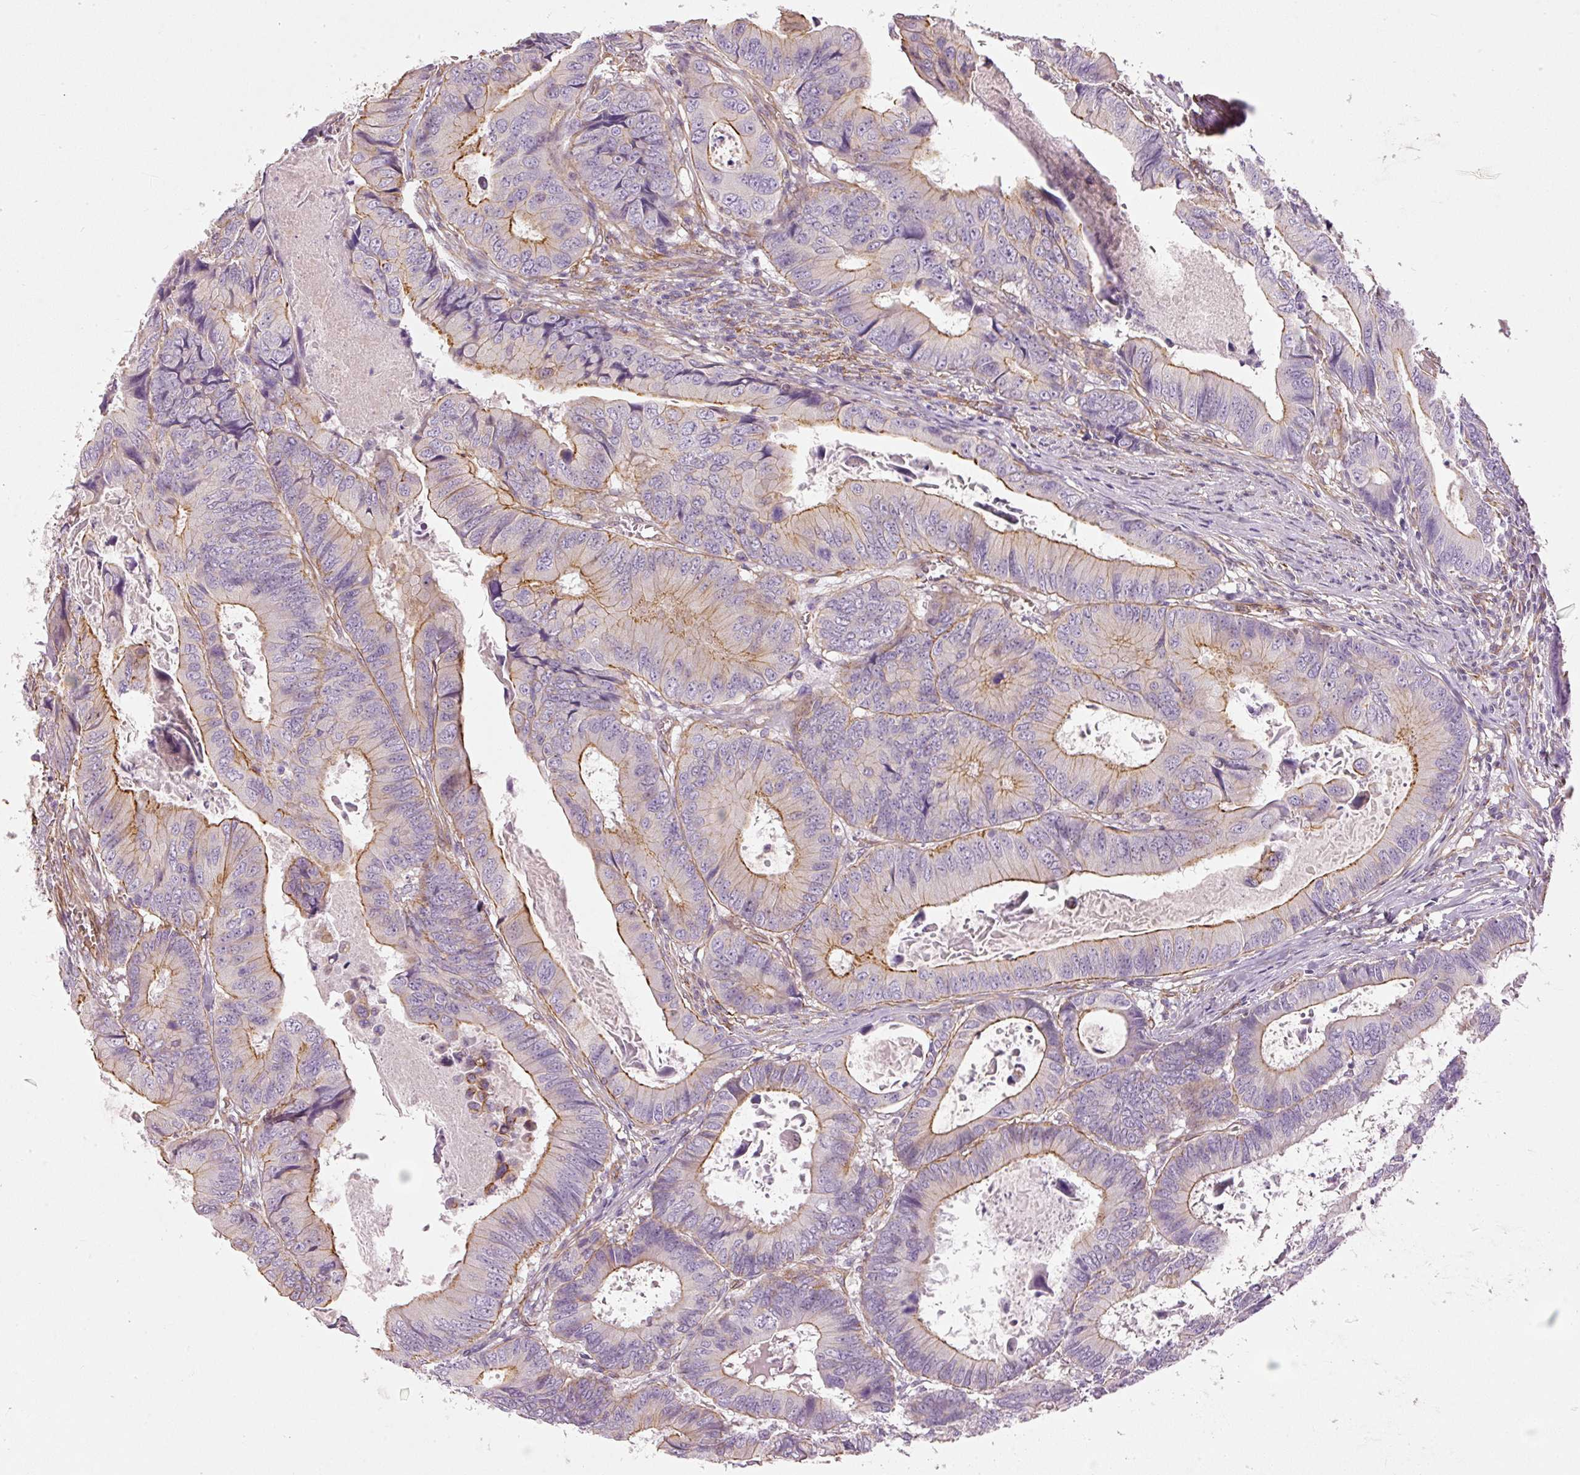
{"staining": {"intensity": "moderate", "quantity": "25%-75%", "location": "cytoplasmic/membranous"}, "tissue": "colorectal cancer", "cell_type": "Tumor cells", "image_type": "cancer", "snomed": [{"axis": "morphology", "description": "Adenocarcinoma, NOS"}, {"axis": "topography", "description": "Colon"}], "caption": "An immunohistochemistry photomicrograph of neoplastic tissue is shown. Protein staining in brown shows moderate cytoplasmic/membranous positivity in colorectal cancer (adenocarcinoma) within tumor cells.", "gene": "OSR2", "patient": {"sex": "male", "age": 85}}